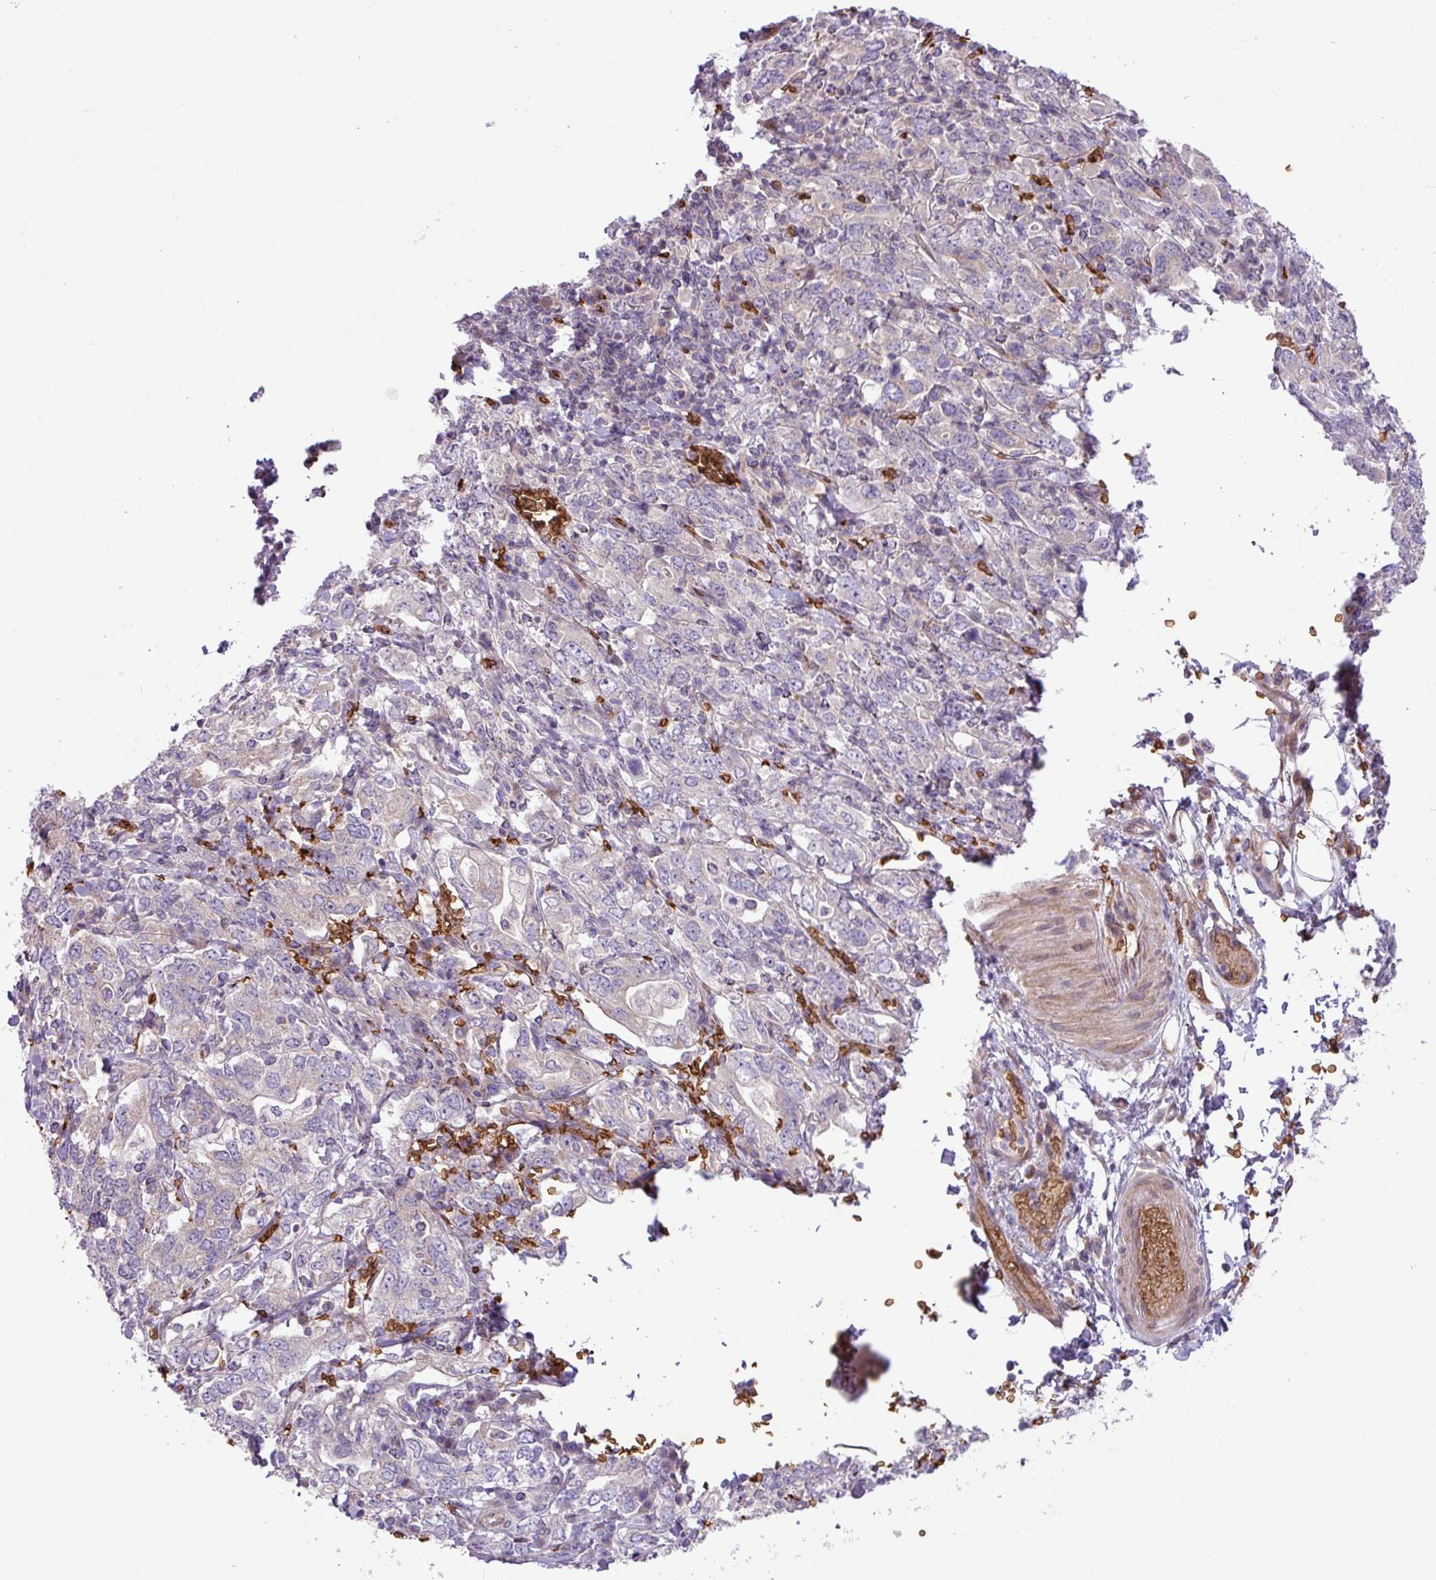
{"staining": {"intensity": "negative", "quantity": "none", "location": "none"}, "tissue": "stomach cancer", "cell_type": "Tumor cells", "image_type": "cancer", "snomed": [{"axis": "morphology", "description": "Adenocarcinoma, NOS"}, {"axis": "topography", "description": "Stomach, upper"}, {"axis": "topography", "description": "Stomach"}], "caption": "Stomach cancer was stained to show a protein in brown. There is no significant staining in tumor cells.", "gene": "RAD21L1", "patient": {"sex": "male", "age": 62}}